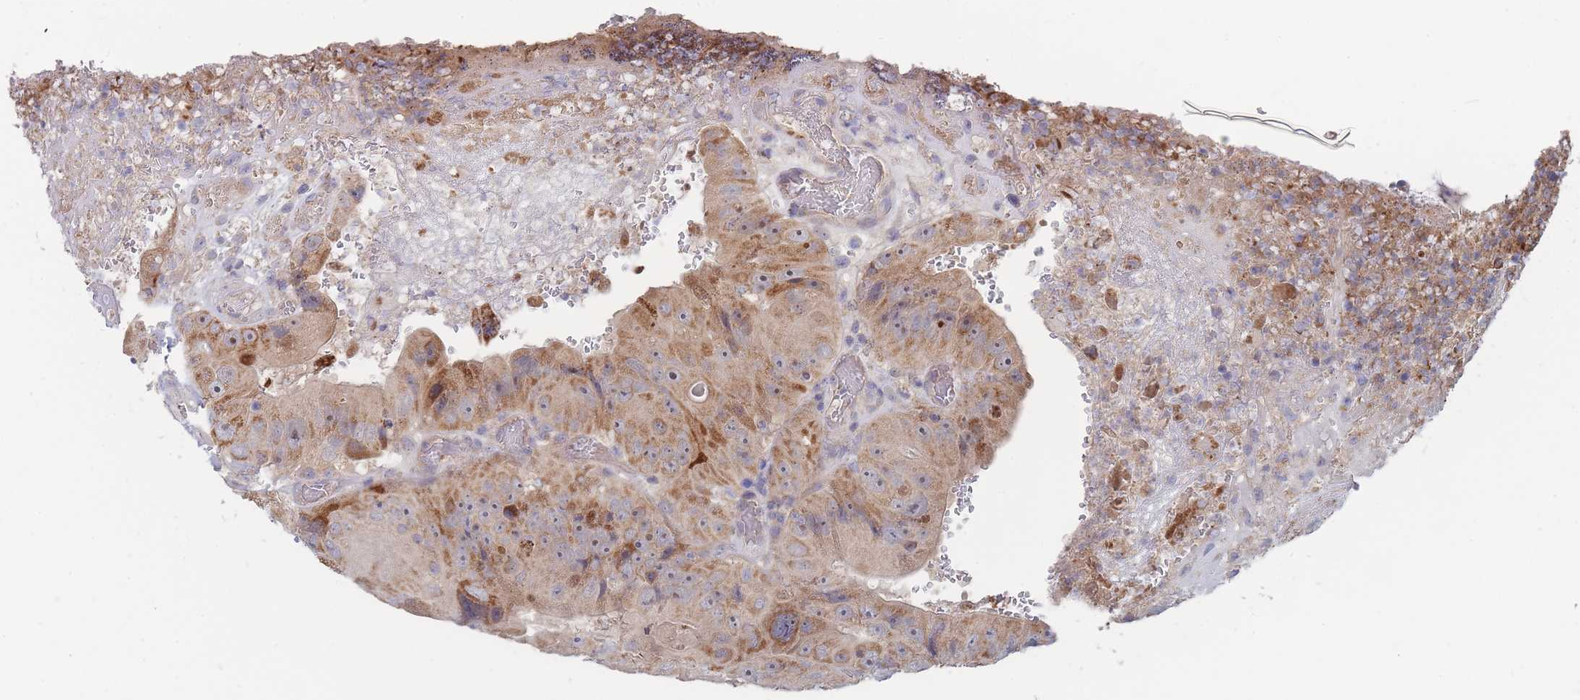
{"staining": {"intensity": "moderate", "quantity": ">75%", "location": "cytoplasmic/membranous,nuclear"}, "tissue": "colorectal cancer", "cell_type": "Tumor cells", "image_type": "cancer", "snomed": [{"axis": "morphology", "description": "Adenocarcinoma, NOS"}, {"axis": "topography", "description": "Colon"}], "caption": "Protein staining shows moderate cytoplasmic/membranous and nuclear positivity in about >75% of tumor cells in colorectal cancer.", "gene": "NUB1", "patient": {"sex": "female", "age": 86}}